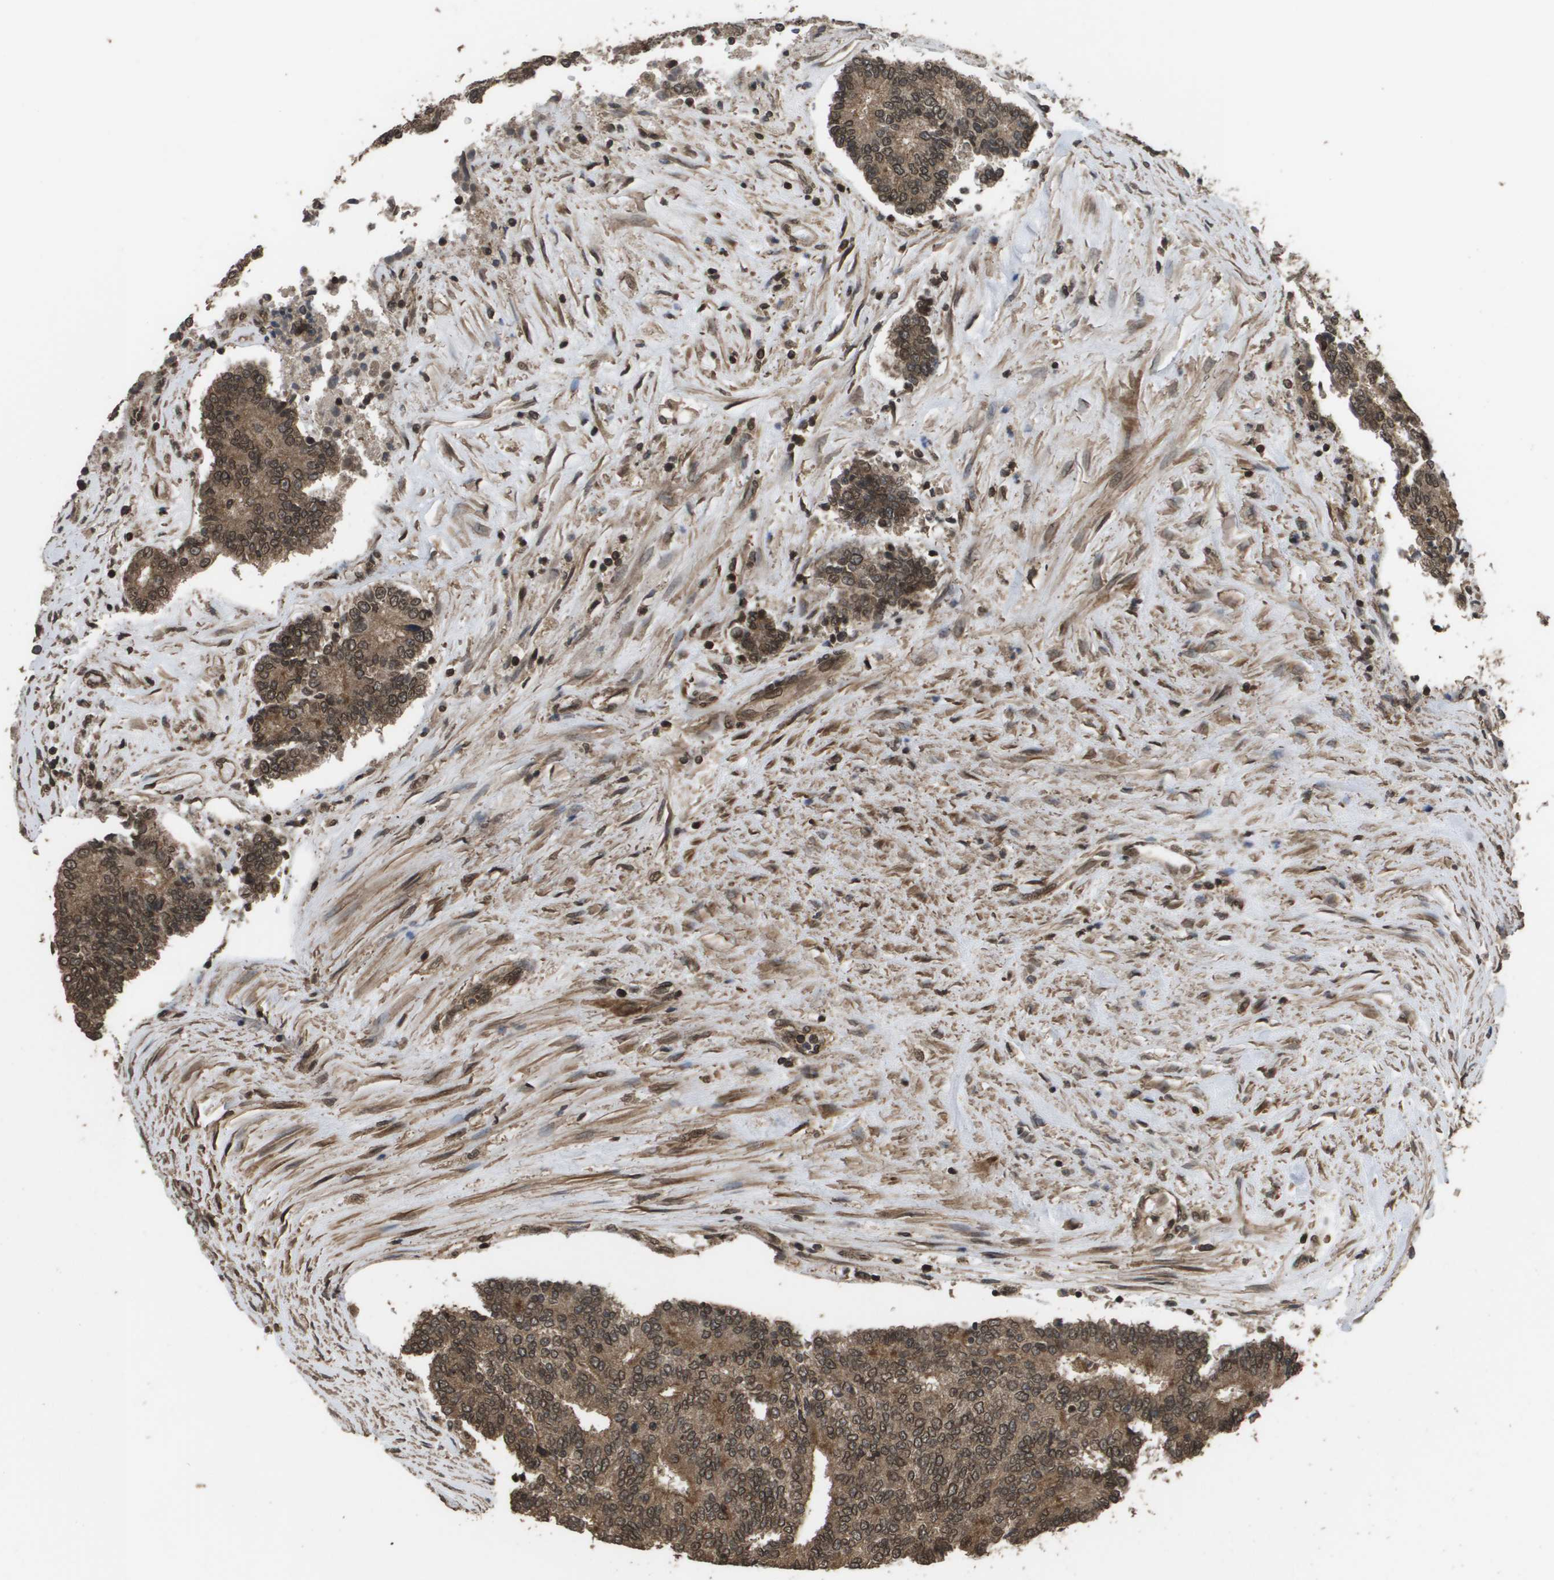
{"staining": {"intensity": "moderate", "quantity": ">75%", "location": "cytoplasmic/membranous,nuclear"}, "tissue": "prostate cancer", "cell_type": "Tumor cells", "image_type": "cancer", "snomed": [{"axis": "morphology", "description": "Normal tissue, NOS"}, {"axis": "morphology", "description": "Adenocarcinoma, High grade"}, {"axis": "topography", "description": "Prostate"}, {"axis": "topography", "description": "Seminal veicle"}], "caption": "Moderate cytoplasmic/membranous and nuclear staining is seen in approximately >75% of tumor cells in prostate cancer. The protein is shown in brown color, while the nuclei are stained blue.", "gene": "AXIN2", "patient": {"sex": "male", "age": 55}}